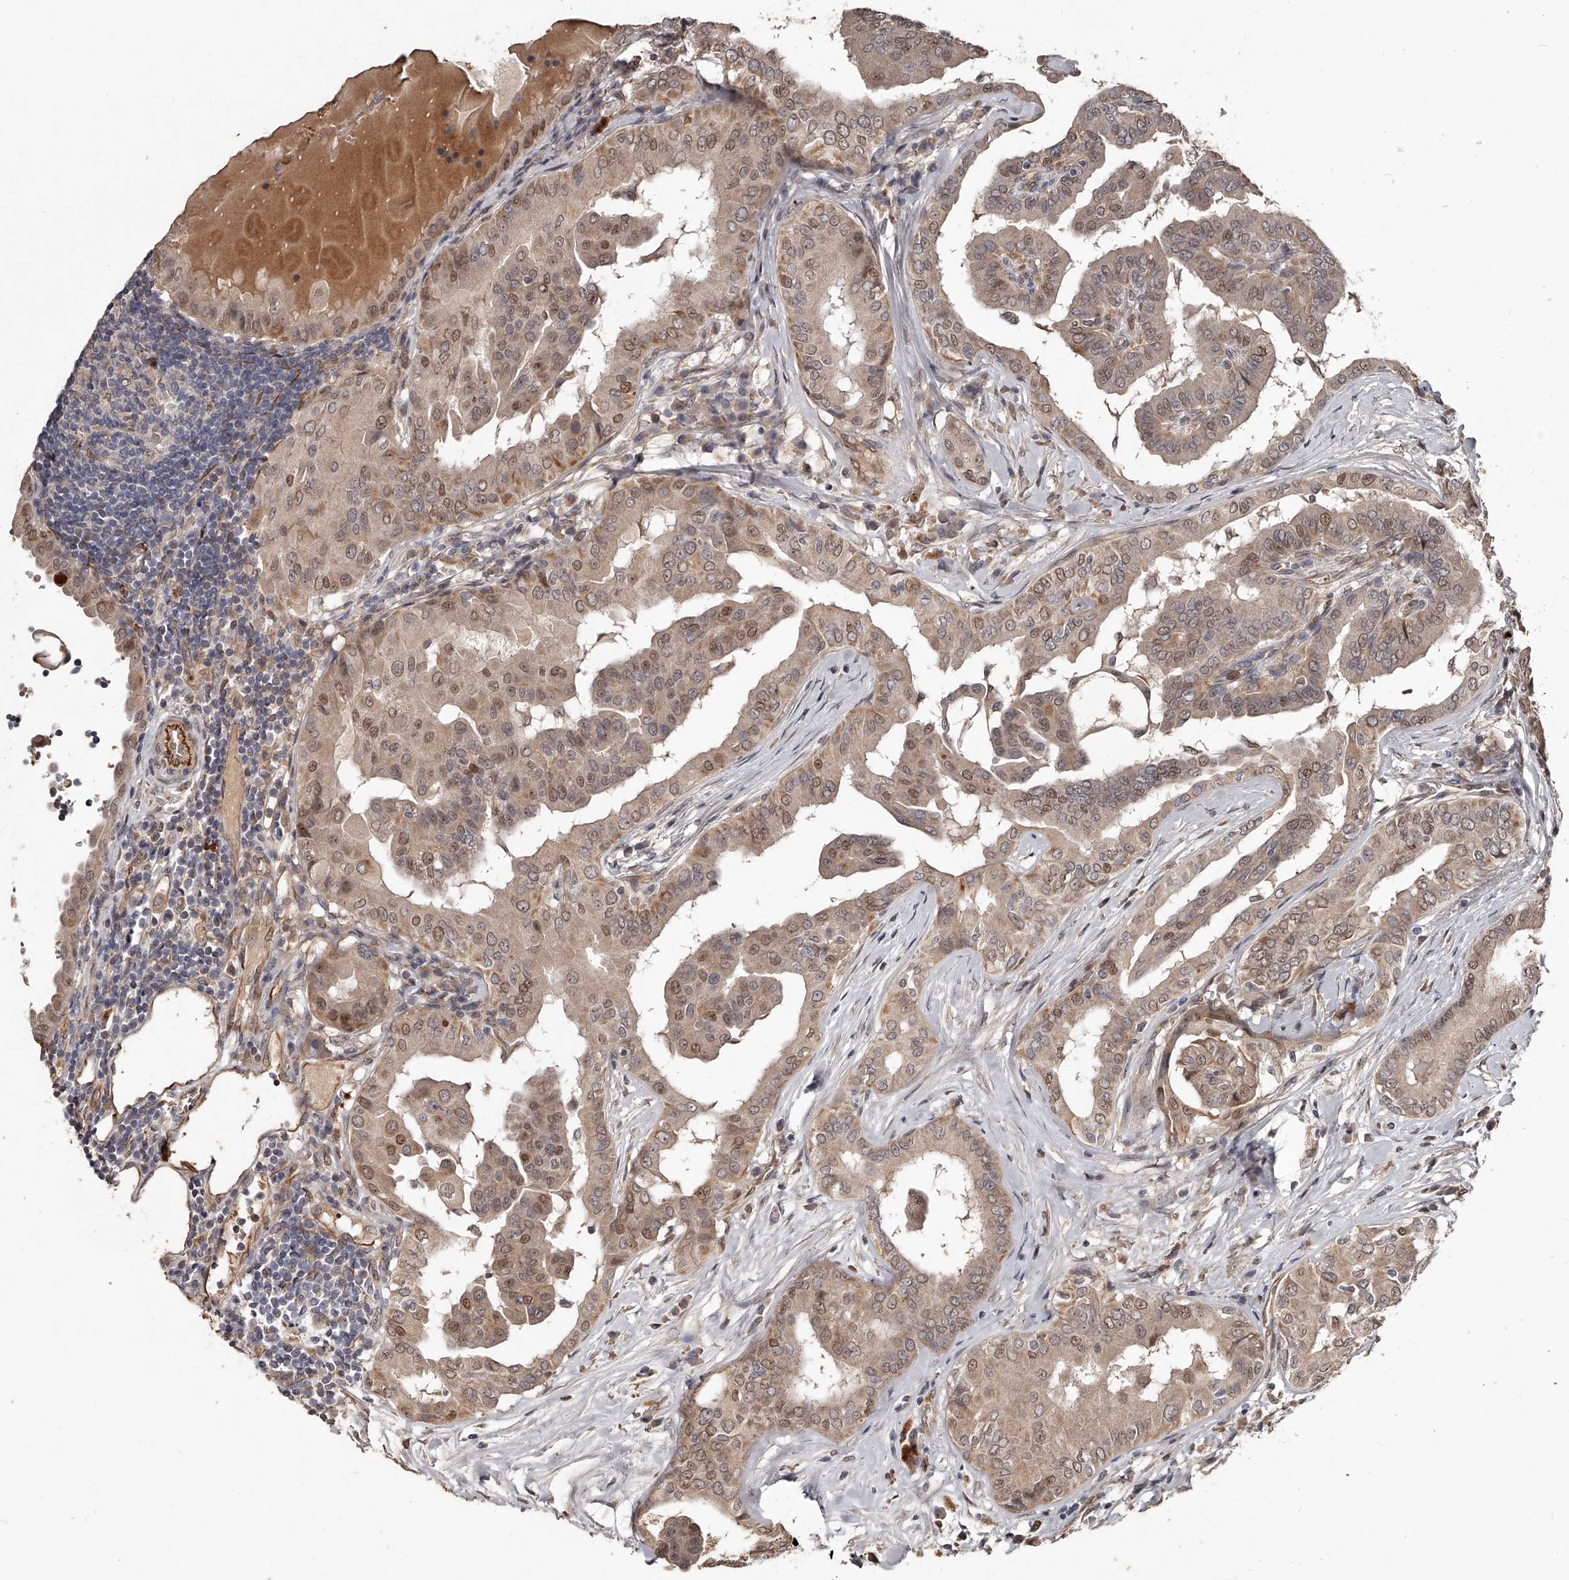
{"staining": {"intensity": "moderate", "quantity": ">75%", "location": "cytoplasmic/membranous,nuclear"}, "tissue": "thyroid cancer", "cell_type": "Tumor cells", "image_type": "cancer", "snomed": [{"axis": "morphology", "description": "Papillary adenocarcinoma, NOS"}, {"axis": "topography", "description": "Thyroid gland"}], "caption": "Thyroid papillary adenocarcinoma stained with a brown dye reveals moderate cytoplasmic/membranous and nuclear positive expression in about >75% of tumor cells.", "gene": "URGCP", "patient": {"sex": "male", "age": 33}}